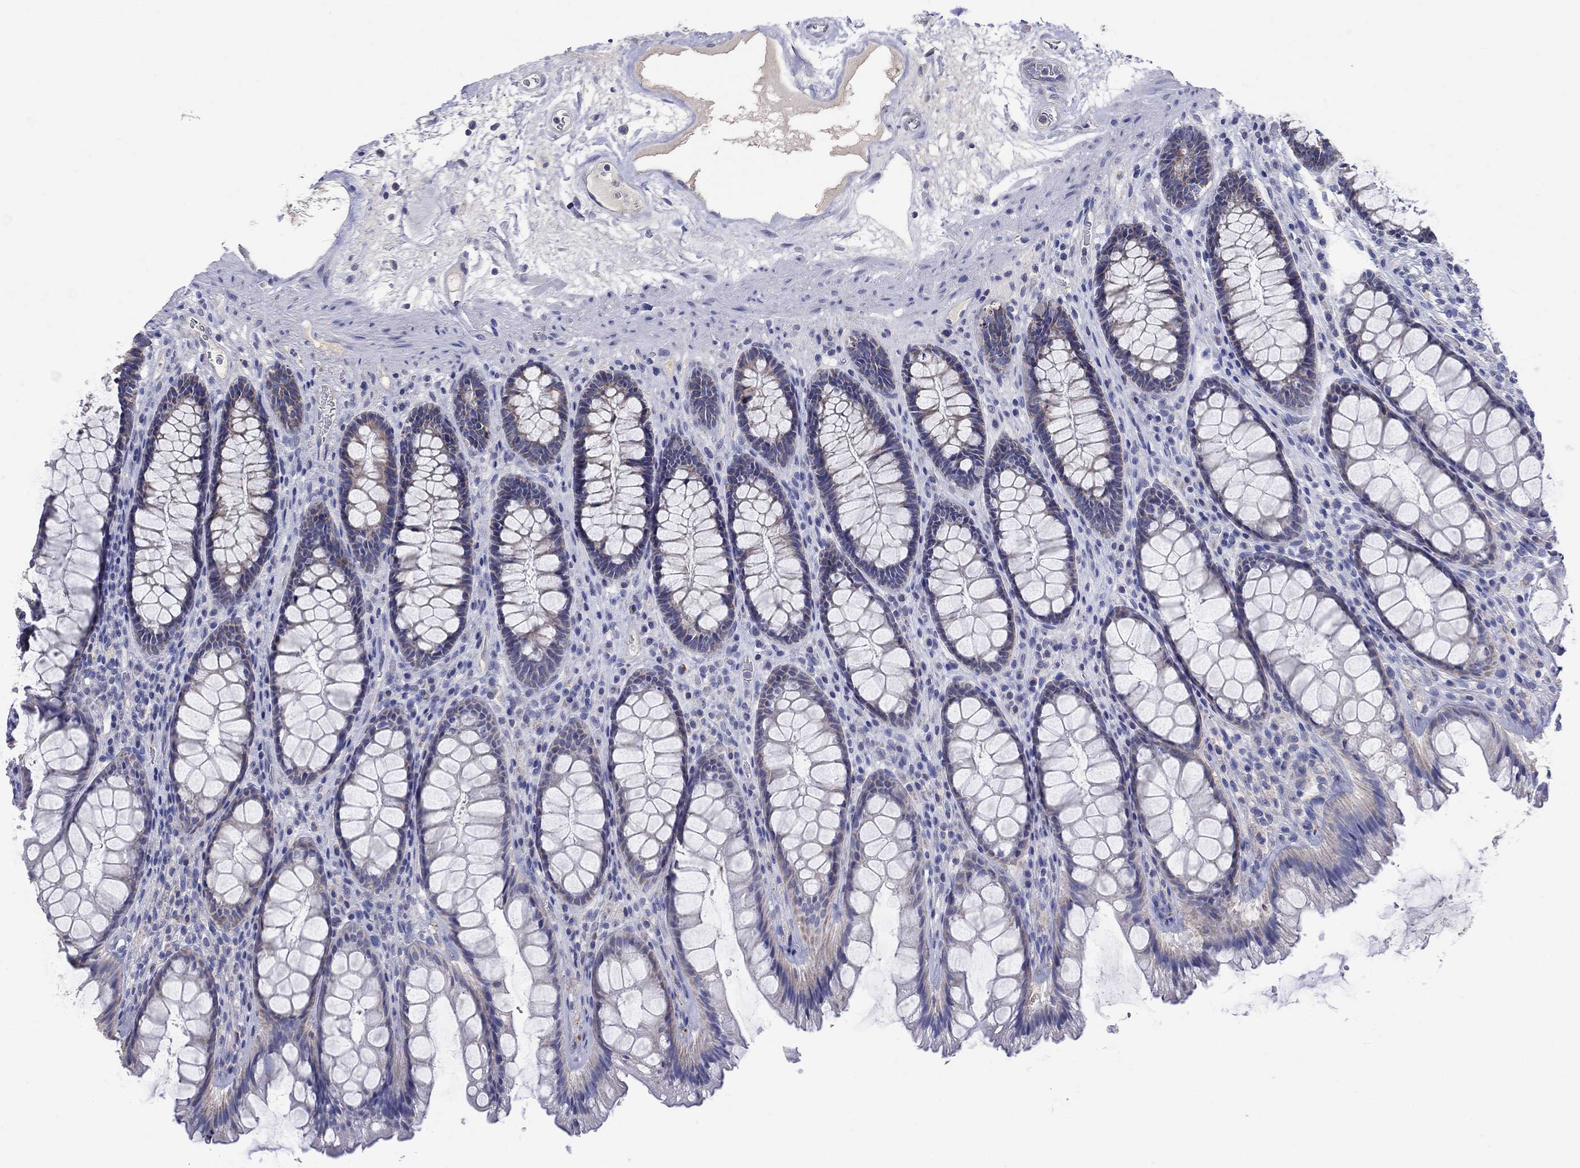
{"staining": {"intensity": "moderate", "quantity": "<25%", "location": "cytoplasmic/membranous"}, "tissue": "rectum", "cell_type": "Glandular cells", "image_type": "normal", "snomed": [{"axis": "morphology", "description": "Normal tissue, NOS"}, {"axis": "topography", "description": "Rectum"}], "caption": "An image of rectum stained for a protein displays moderate cytoplasmic/membranous brown staining in glandular cells. (DAB IHC with brightfield microscopy, high magnification).", "gene": "CLVS1", "patient": {"sex": "male", "age": 72}}